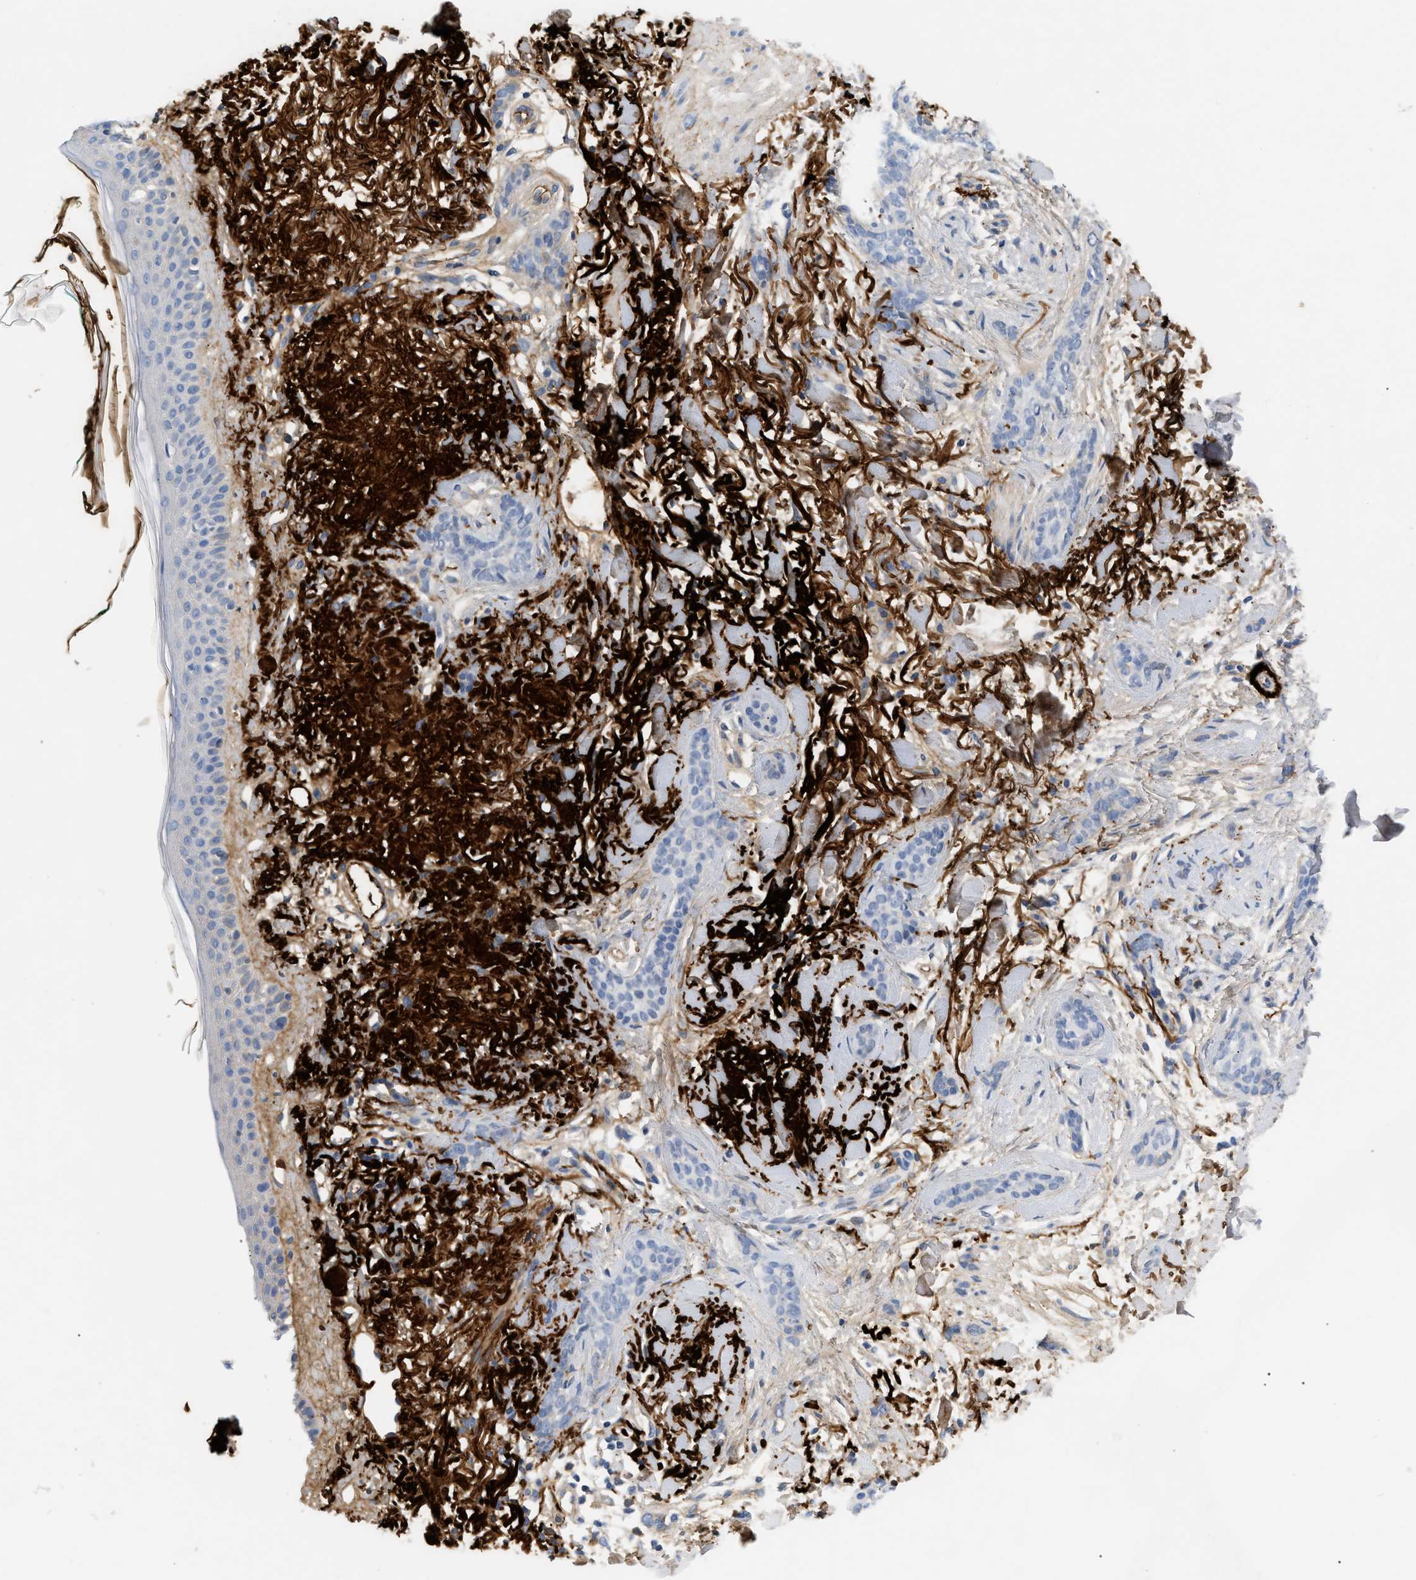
{"staining": {"intensity": "negative", "quantity": "none", "location": "none"}, "tissue": "skin cancer", "cell_type": "Tumor cells", "image_type": "cancer", "snomed": [{"axis": "morphology", "description": "Basal cell carcinoma"}, {"axis": "morphology", "description": "Adnexal tumor, benign"}, {"axis": "topography", "description": "Skin"}], "caption": "Benign adnexal tumor (skin) was stained to show a protein in brown. There is no significant positivity in tumor cells.", "gene": "CFH", "patient": {"sex": "female", "age": 42}}